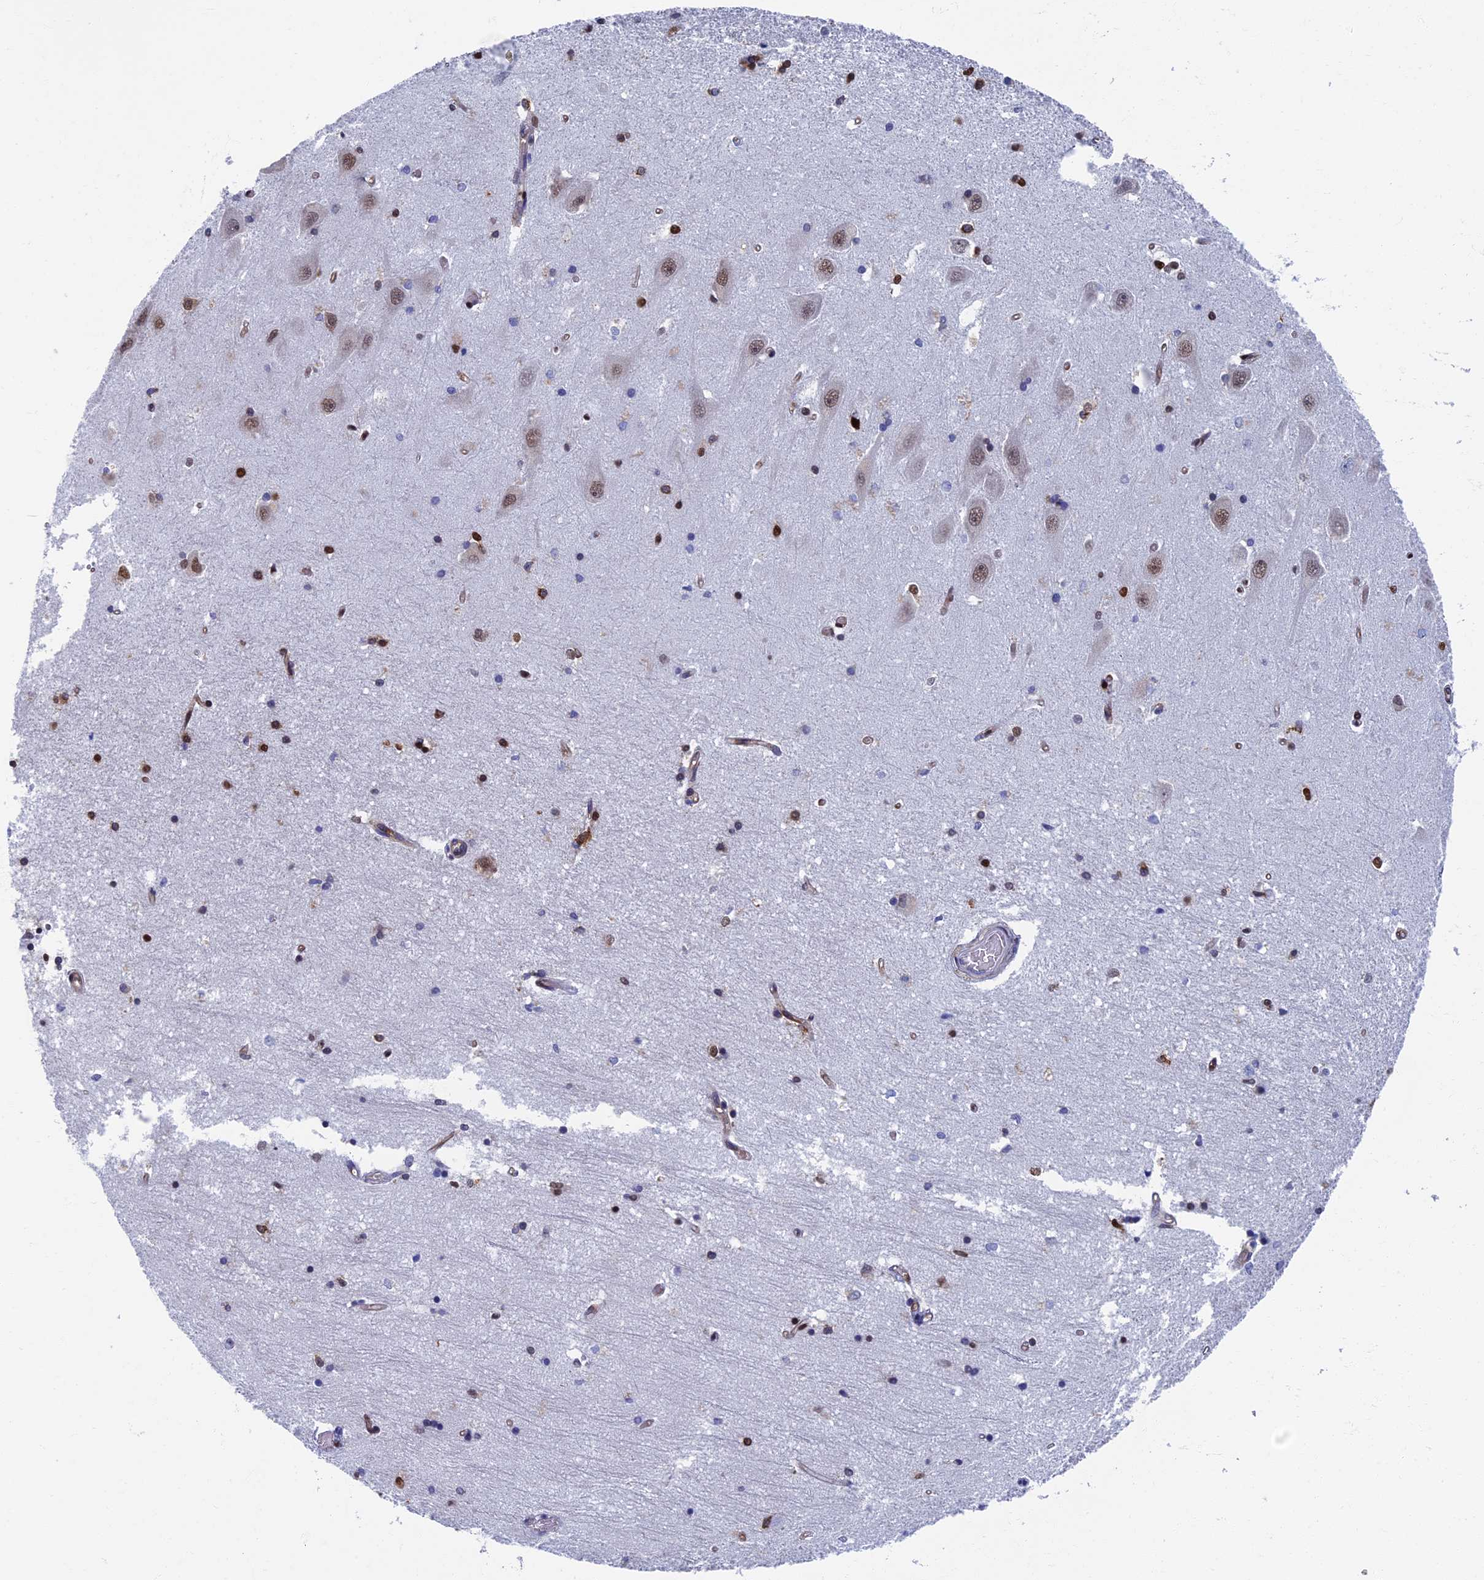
{"staining": {"intensity": "moderate", "quantity": "<25%", "location": "nuclear"}, "tissue": "hippocampus", "cell_type": "Glial cells", "image_type": "normal", "snomed": [{"axis": "morphology", "description": "Normal tissue, NOS"}, {"axis": "topography", "description": "Hippocampus"}], "caption": "The image exhibits staining of benign hippocampus, revealing moderate nuclear protein staining (brown color) within glial cells. (Stains: DAB (3,3'-diaminobenzidine) in brown, nuclei in blue, Microscopy: brightfield microscopy at high magnification).", "gene": "YBX1", "patient": {"sex": "male", "age": 45}}